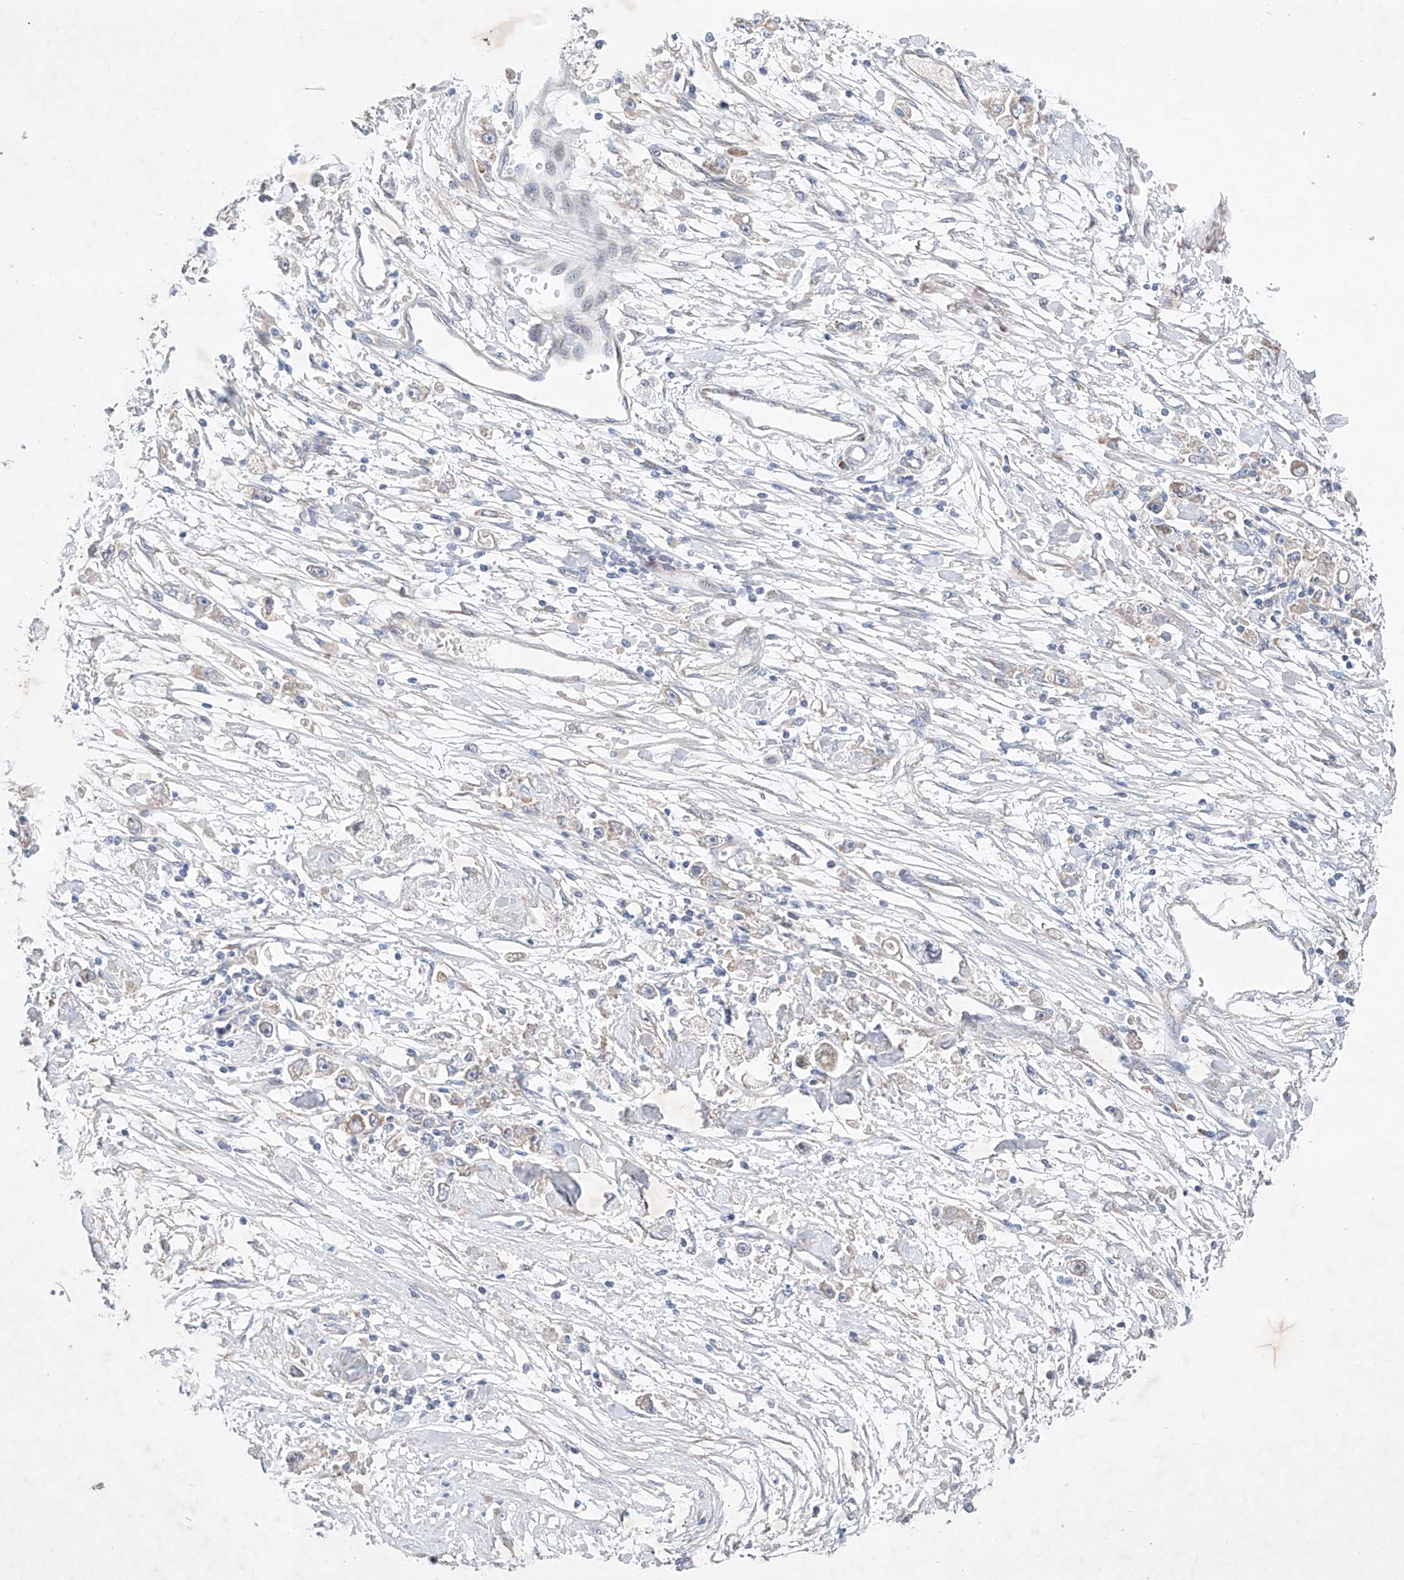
{"staining": {"intensity": "weak", "quantity": "<25%", "location": "cytoplasmic/membranous"}, "tissue": "stomach cancer", "cell_type": "Tumor cells", "image_type": "cancer", "snomed": [{"axis": "morphology", "description": "Adenocarcinoma, NOS"}, {"axis": "topography", "description": "Stomach"}], "caption": "Immunohistochemical staining of adenocarcinoma (stomach) shows no significant staining in tumor cells. (DAB (3,3'-diaminobenzidine) immunohistochemistry with hematoxylin counter stain).", "gene": "FASTK", "patient": {"sex": "female", "age": 59}}